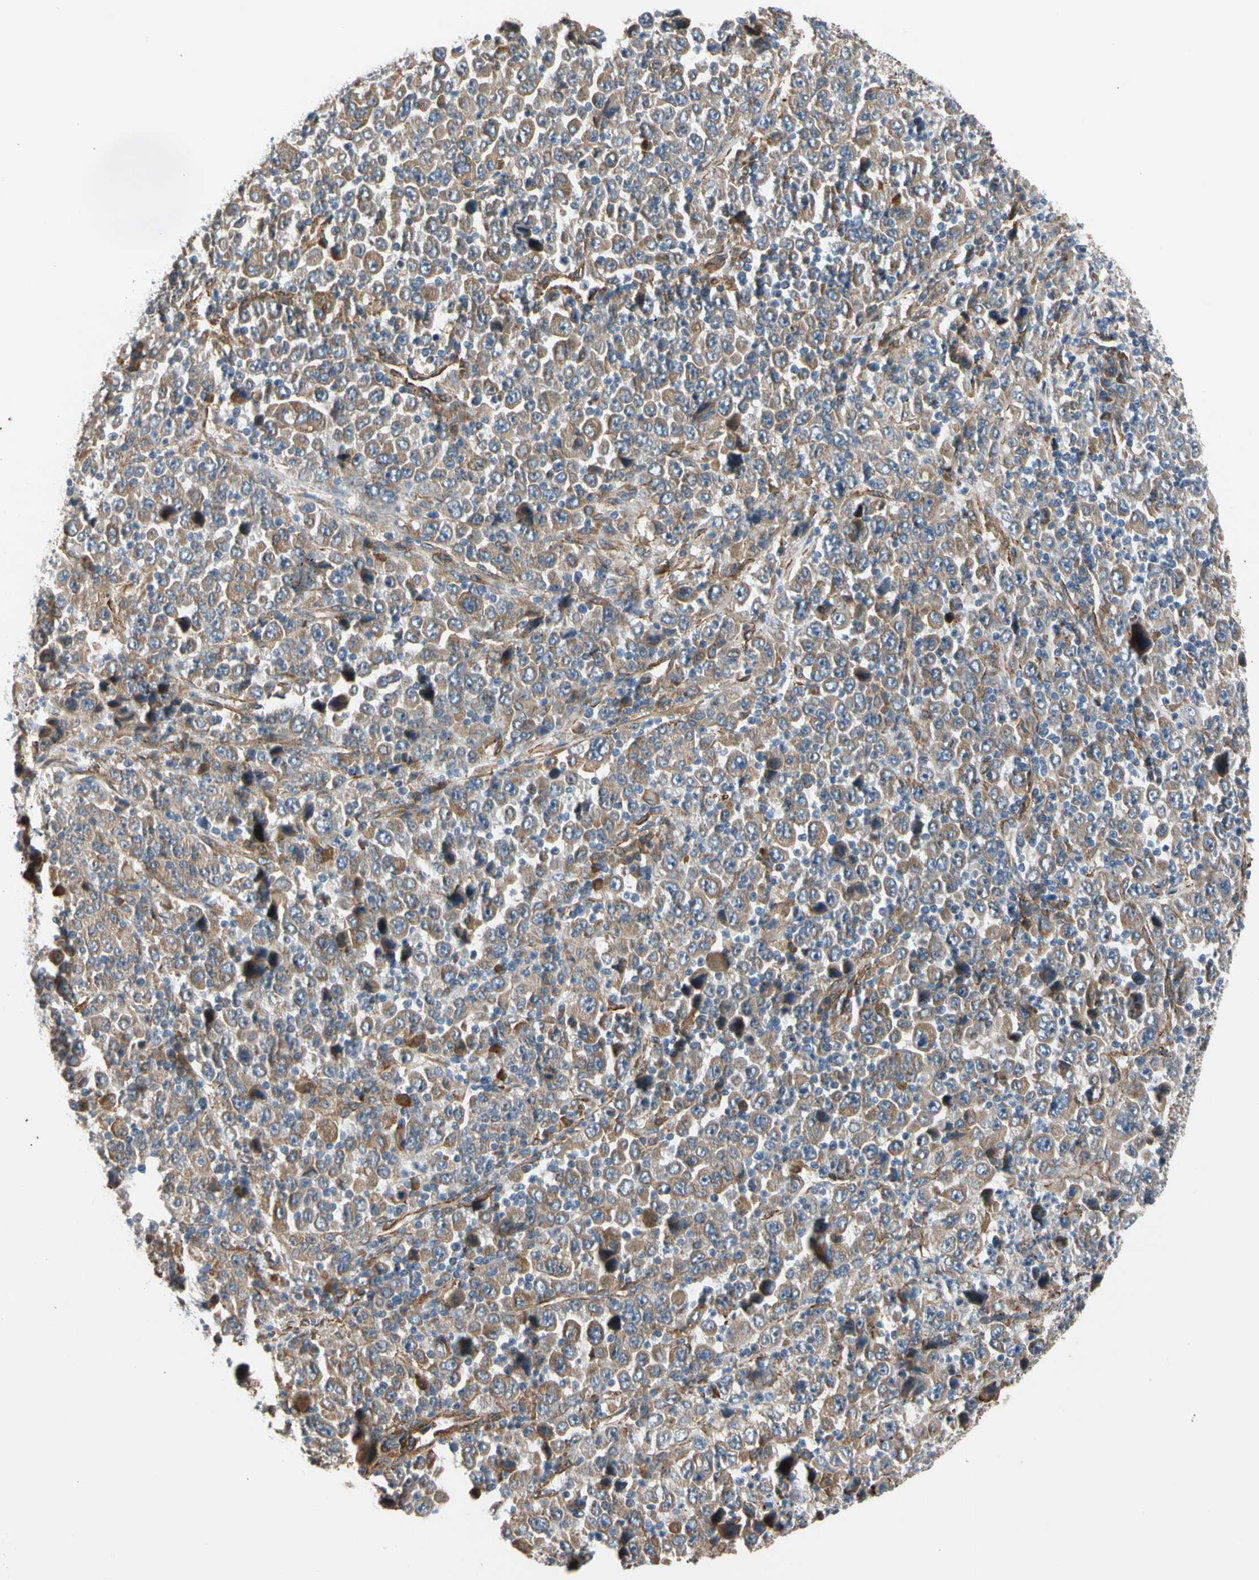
{"staining": {"intensity": "moderate", "quantity": ">75%", "location": "cytoplasmic/membranous"}, "tissue": "stomach cancer", "cell_type": "Tumor cells", "image_type": "cancer", "snomed": [{"axis": "morphology", "description": "Normal tissue, NOS"}, {"axis": "morphology", "description": "Adenocarcinoma, NOS"}, {"axis": "topography", "description": "Stomach, upper"}, {"axis": "topography", "description": "Stomach"}], "caption": "An immunohistochemistry (IHC) histopathology image of neoplastic tissue is shown. Protein staining in brown highlights moderate cytoplasmic/membranous positivity in adenocarcinoma (stomach) within tumor cells.", "gene": "LIMK2", "patient": {"sex": "male", "age": 59}}